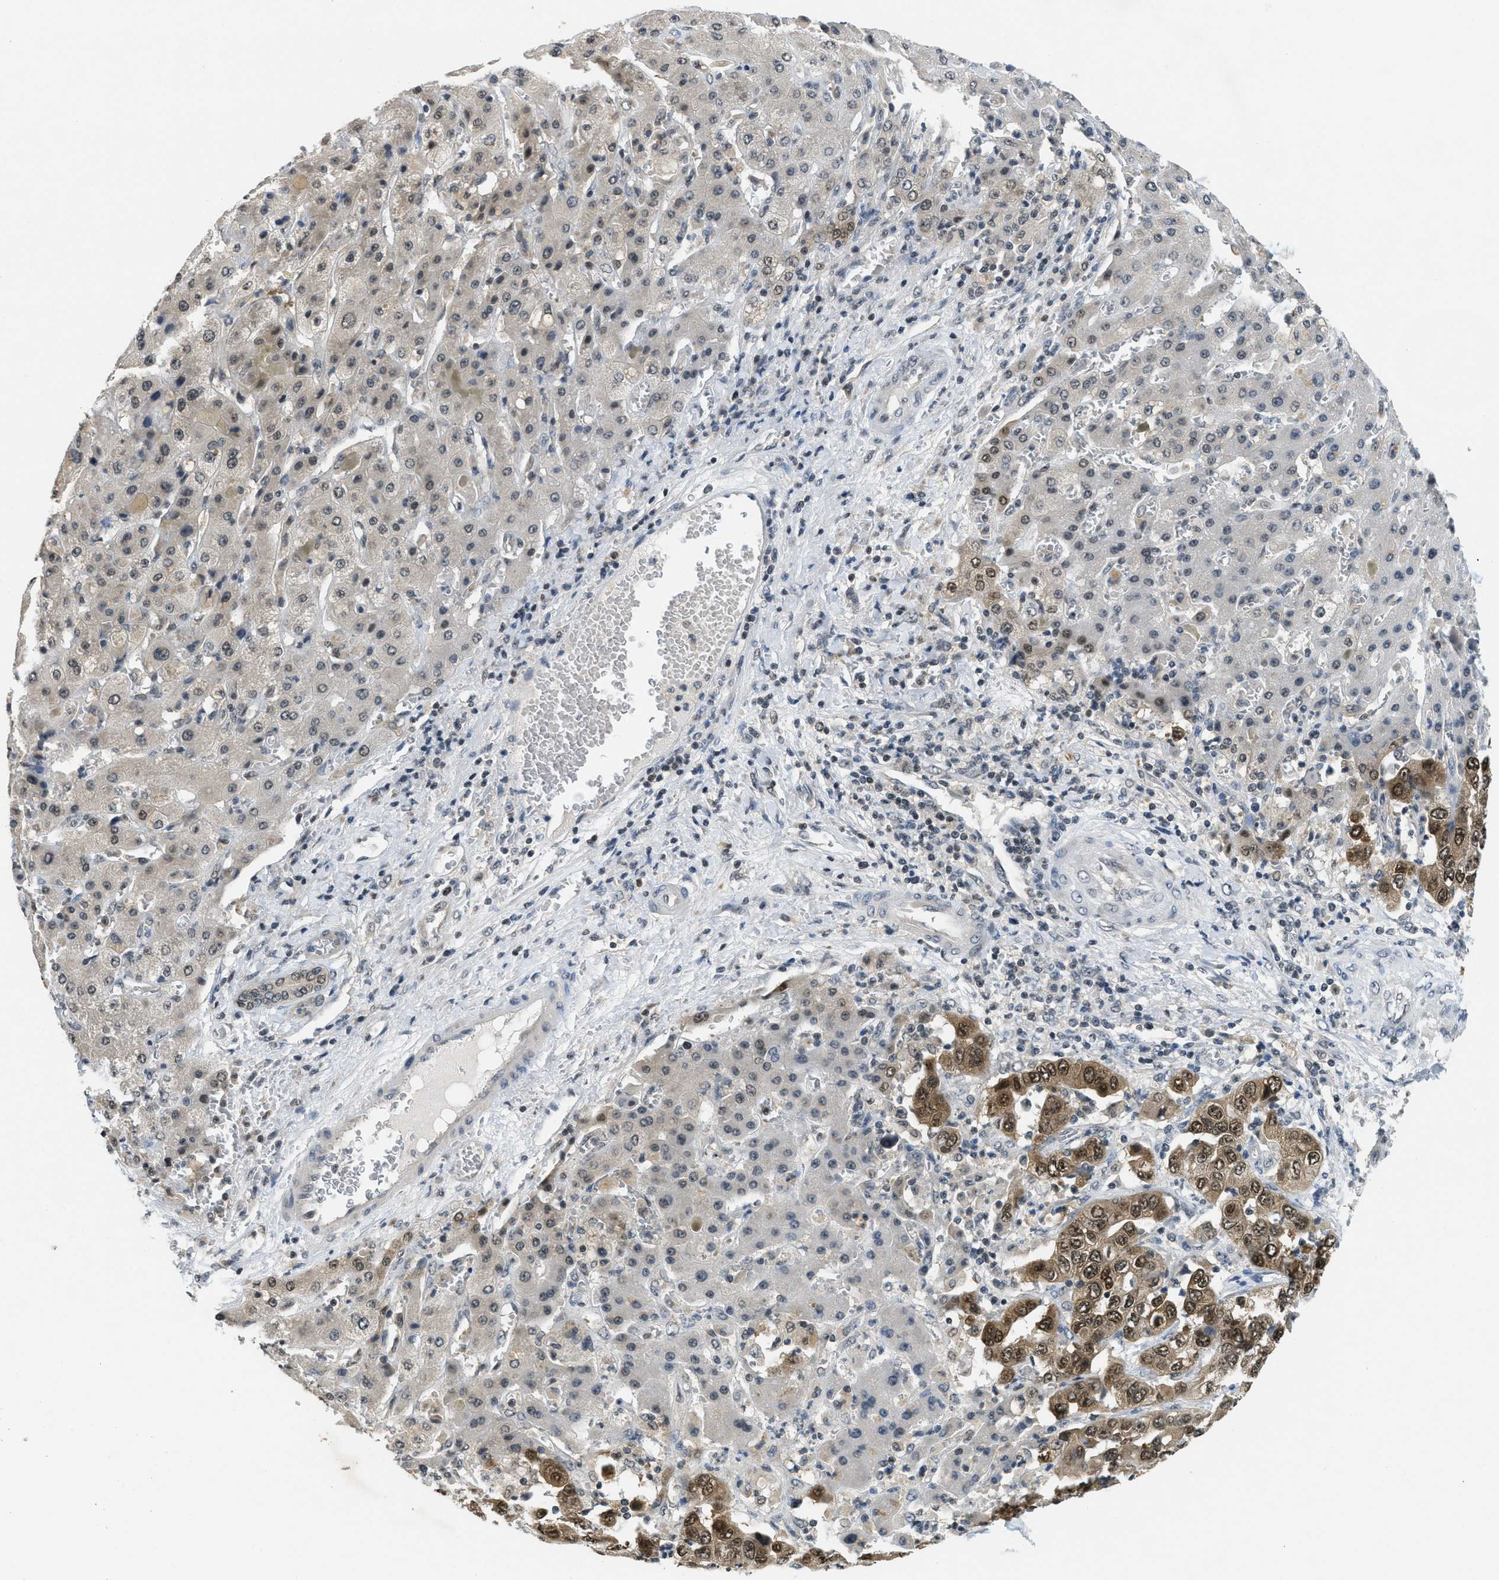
{"staining": {"intensity": "strong", "quantity": ">75%", "location": "cytoplasmic/membranous,nuclear"}, "tissue": "liver cancer", "cell_type": "Tumor cells", "image_type": "cancer", "snomed": [{"axis": "morphology", "description": "Cholangiocarcinoma"}, {"axis": "topography", "description": "Liver"}], "caption": "Tumor cells show high levels of strong cytoplasmic/membranous and nuclear positivity in about >75% of cells in human cholangiocarcinoma (liver).", "gene": "DNAJB1", "patient": {"sex": "female", "age": 52}}